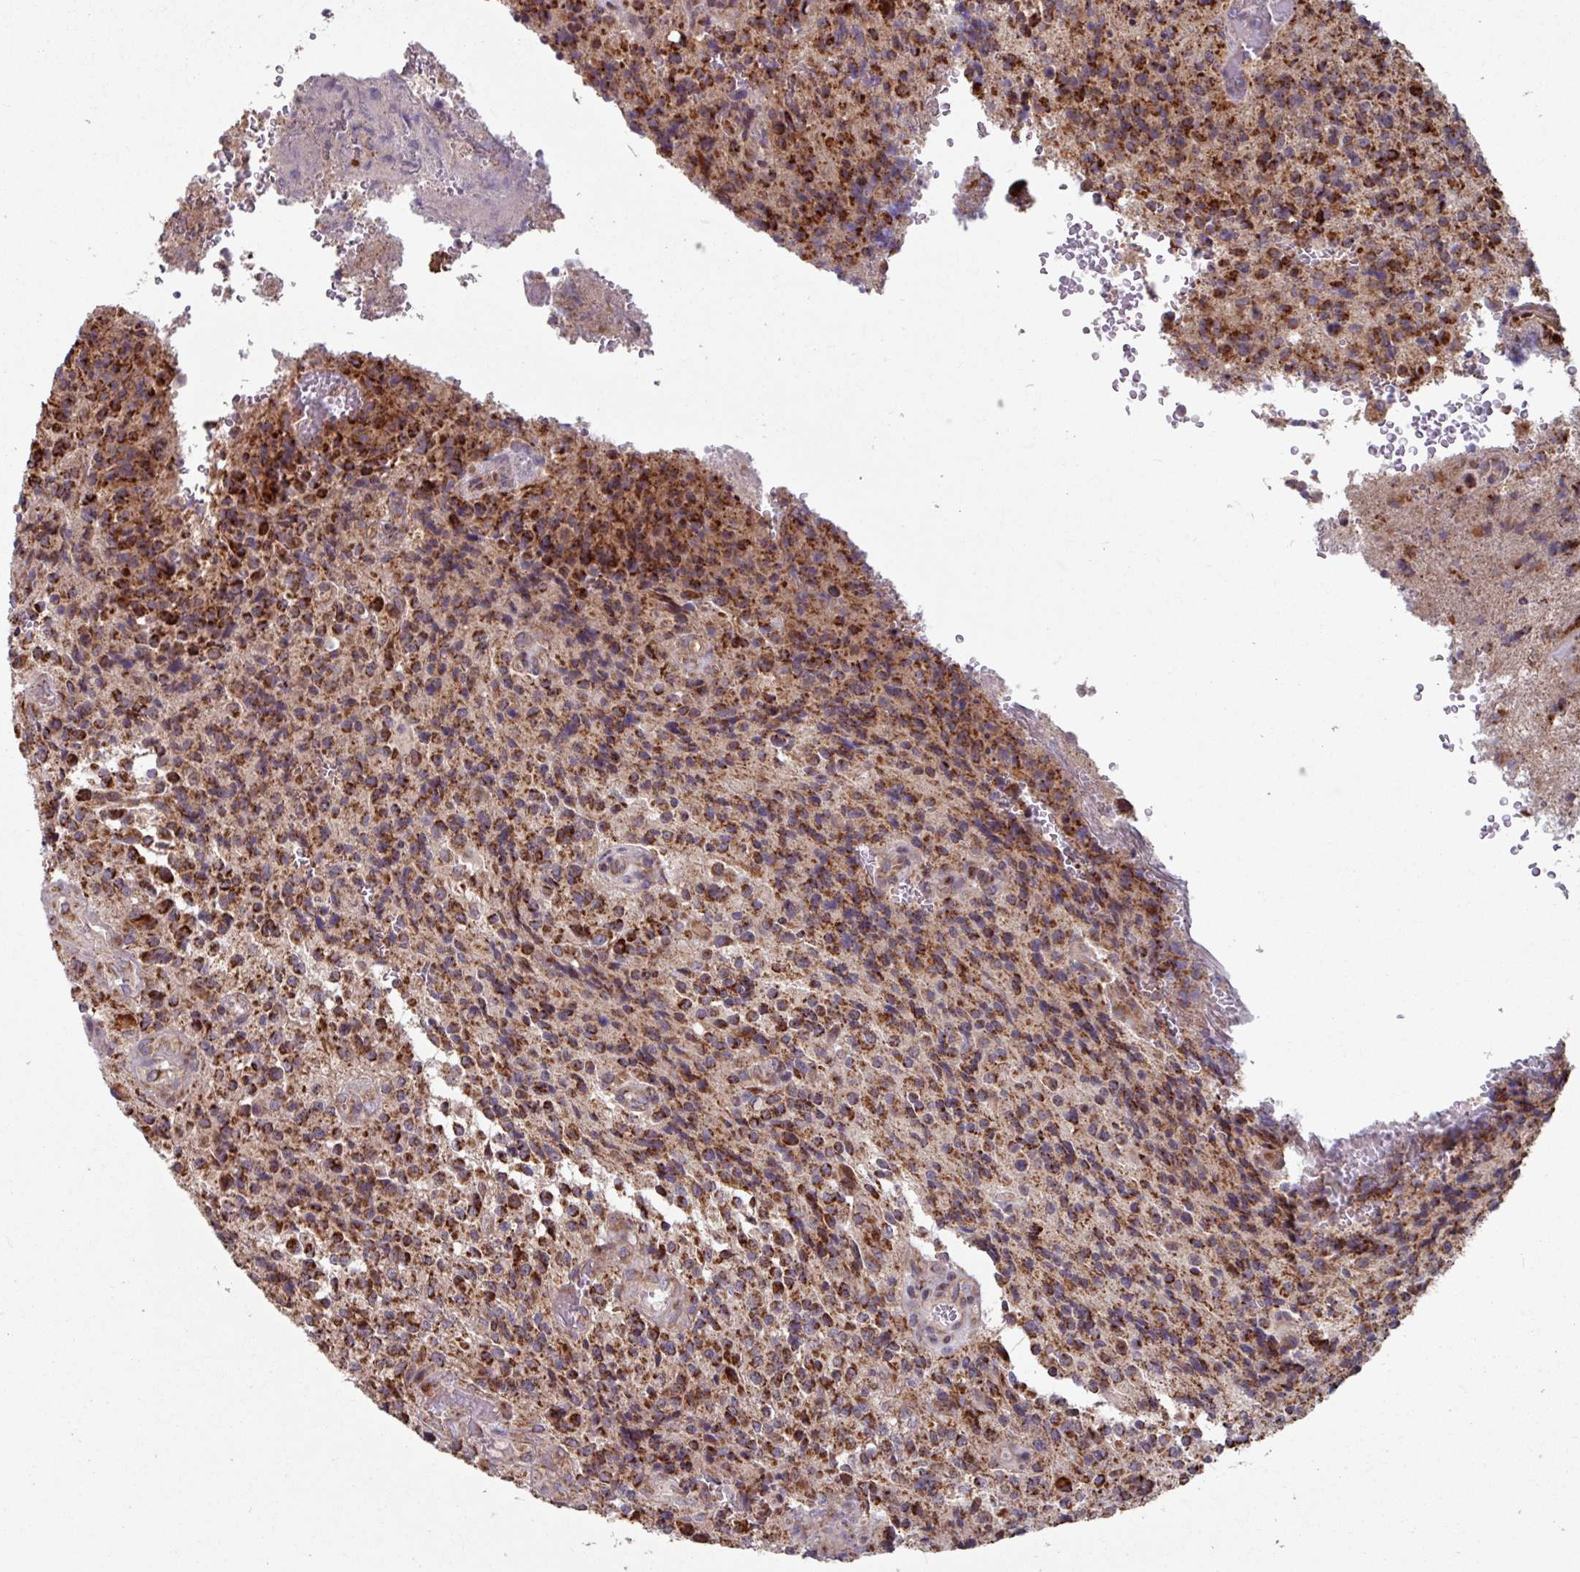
{"staining": {"intensity": "moderate", "quantity": ">75%", "location": "cytoplasmic/membranous"}, "tissue": "glioma", "cell_type": "Tumor cells", "image_type": "cancer", "snomed": [{"axis": "morphology", "description": "Normal tissue, NOS"}, {"axis": "morphology", "description": "Glioma, malignant, High grade"}, {"axis": "topography", "description": "Cerebral cortex"}], "caption": "An immunohistochemistry image of neoplastic tissue is shown. Protein staining in brown shows moderate cytoplasmic/membranous positivity in malignant glioma (high-grade) within tumor cells.", "gene": "COX7C", "patient": {"sex": "male", "age": 56}}